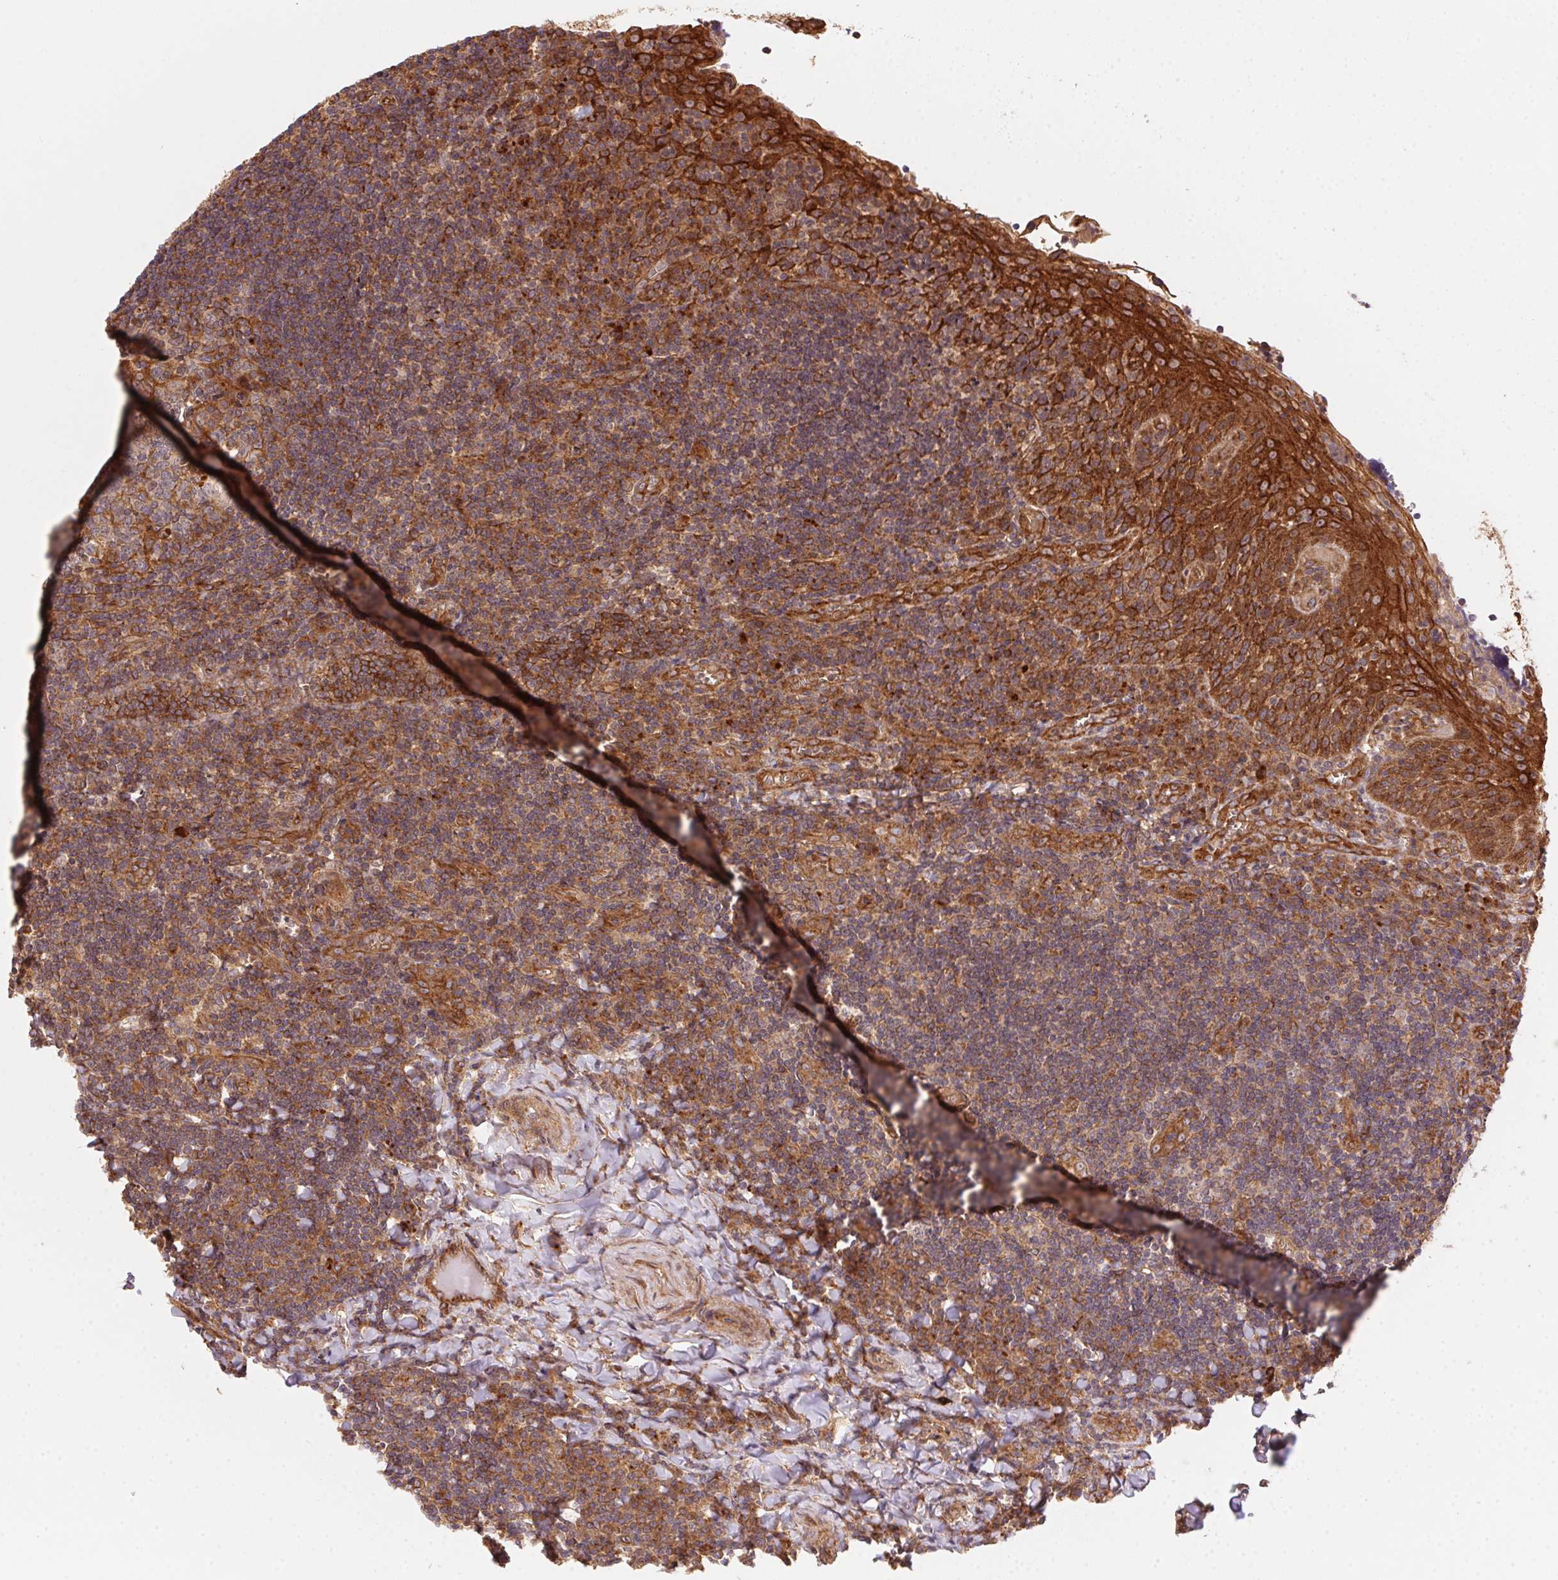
{"staining": {"intensity": "moderate", "quantity": "<25%", "location": "cytoplasmic/membranous"}, "tissue": "tonsil", "cell_type": "Germinal center cells", "image_type": "normal", "snomed": [{"axis": "morphology", "description": "Normal tissue, NOS"}, {"axis": "morphology", "description": "Inflammation, NOS"}, {"axis": "topography", "description": "Tonsil"}], "caption": "About <25% of germinal center cells in unremarkable human tonsil demonstrate moderate cytoplasmic/membranous protein positivity as visualized by brown immunohistochemical staining.", "gene": "USE1", "patient": {"sex": "female", "age": 31}}